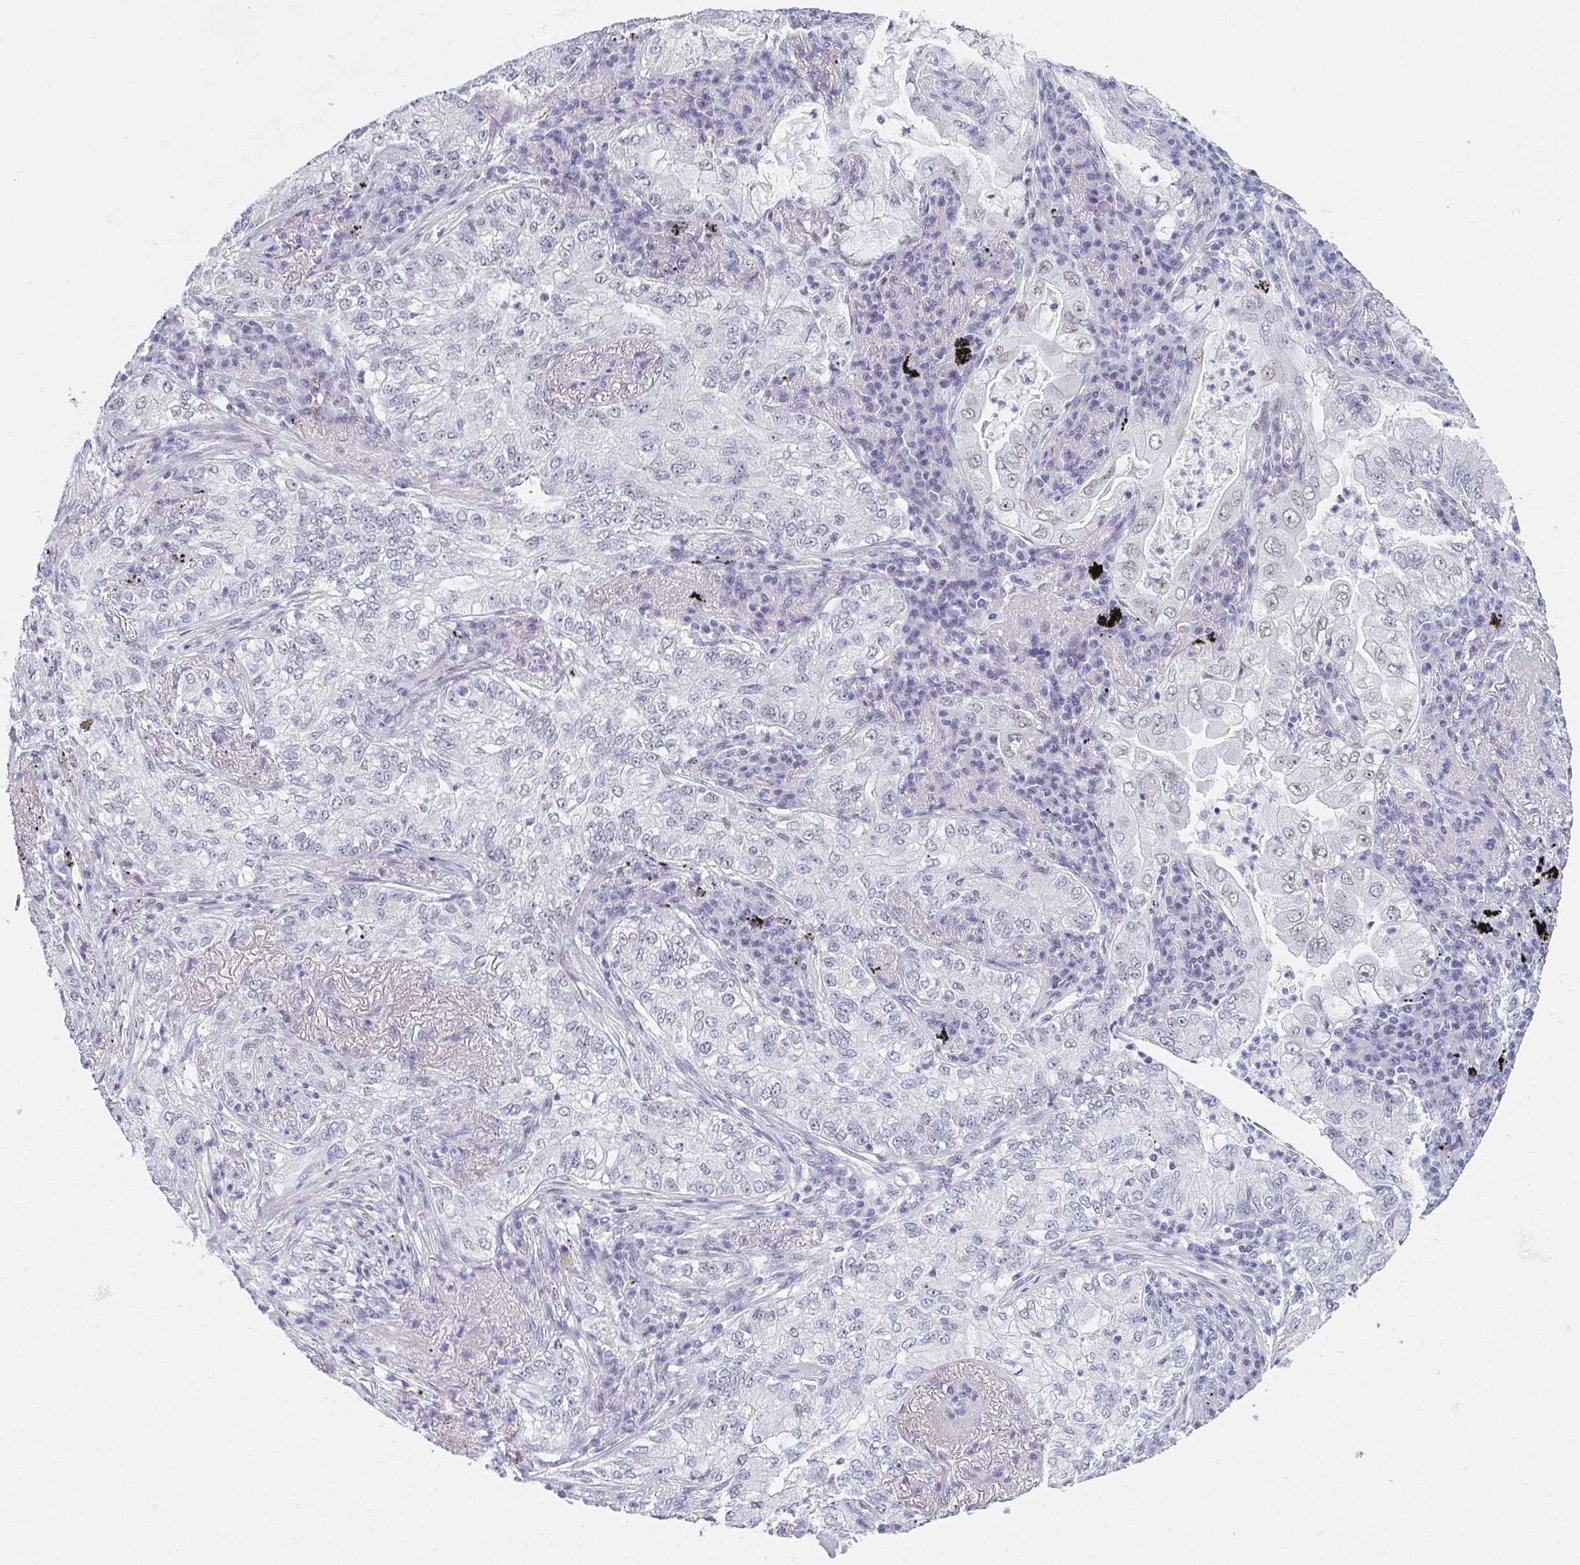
{"staining": {"intensity": "negative", "quantity": "none", "location": "none"}, "tissue": "lung cancer", "cell_type": "Tumor cells", "image_type": "cancer", "snomed": [{"axis": "morphology", "description": "Adenocarcinoma, NOS"}, {"axis": "topography", "description": "Lung"}], "caption": "Immunohistochemistry (IHC) image of neoplastic tissue: human adenocarcinoma (lung) stained with DAB (3,3'-diaminobenzidine) reveals no significant protein staining in tumor cells.", "gene": "PYCR3", "patient": {"sex": "female", "age": 73}}